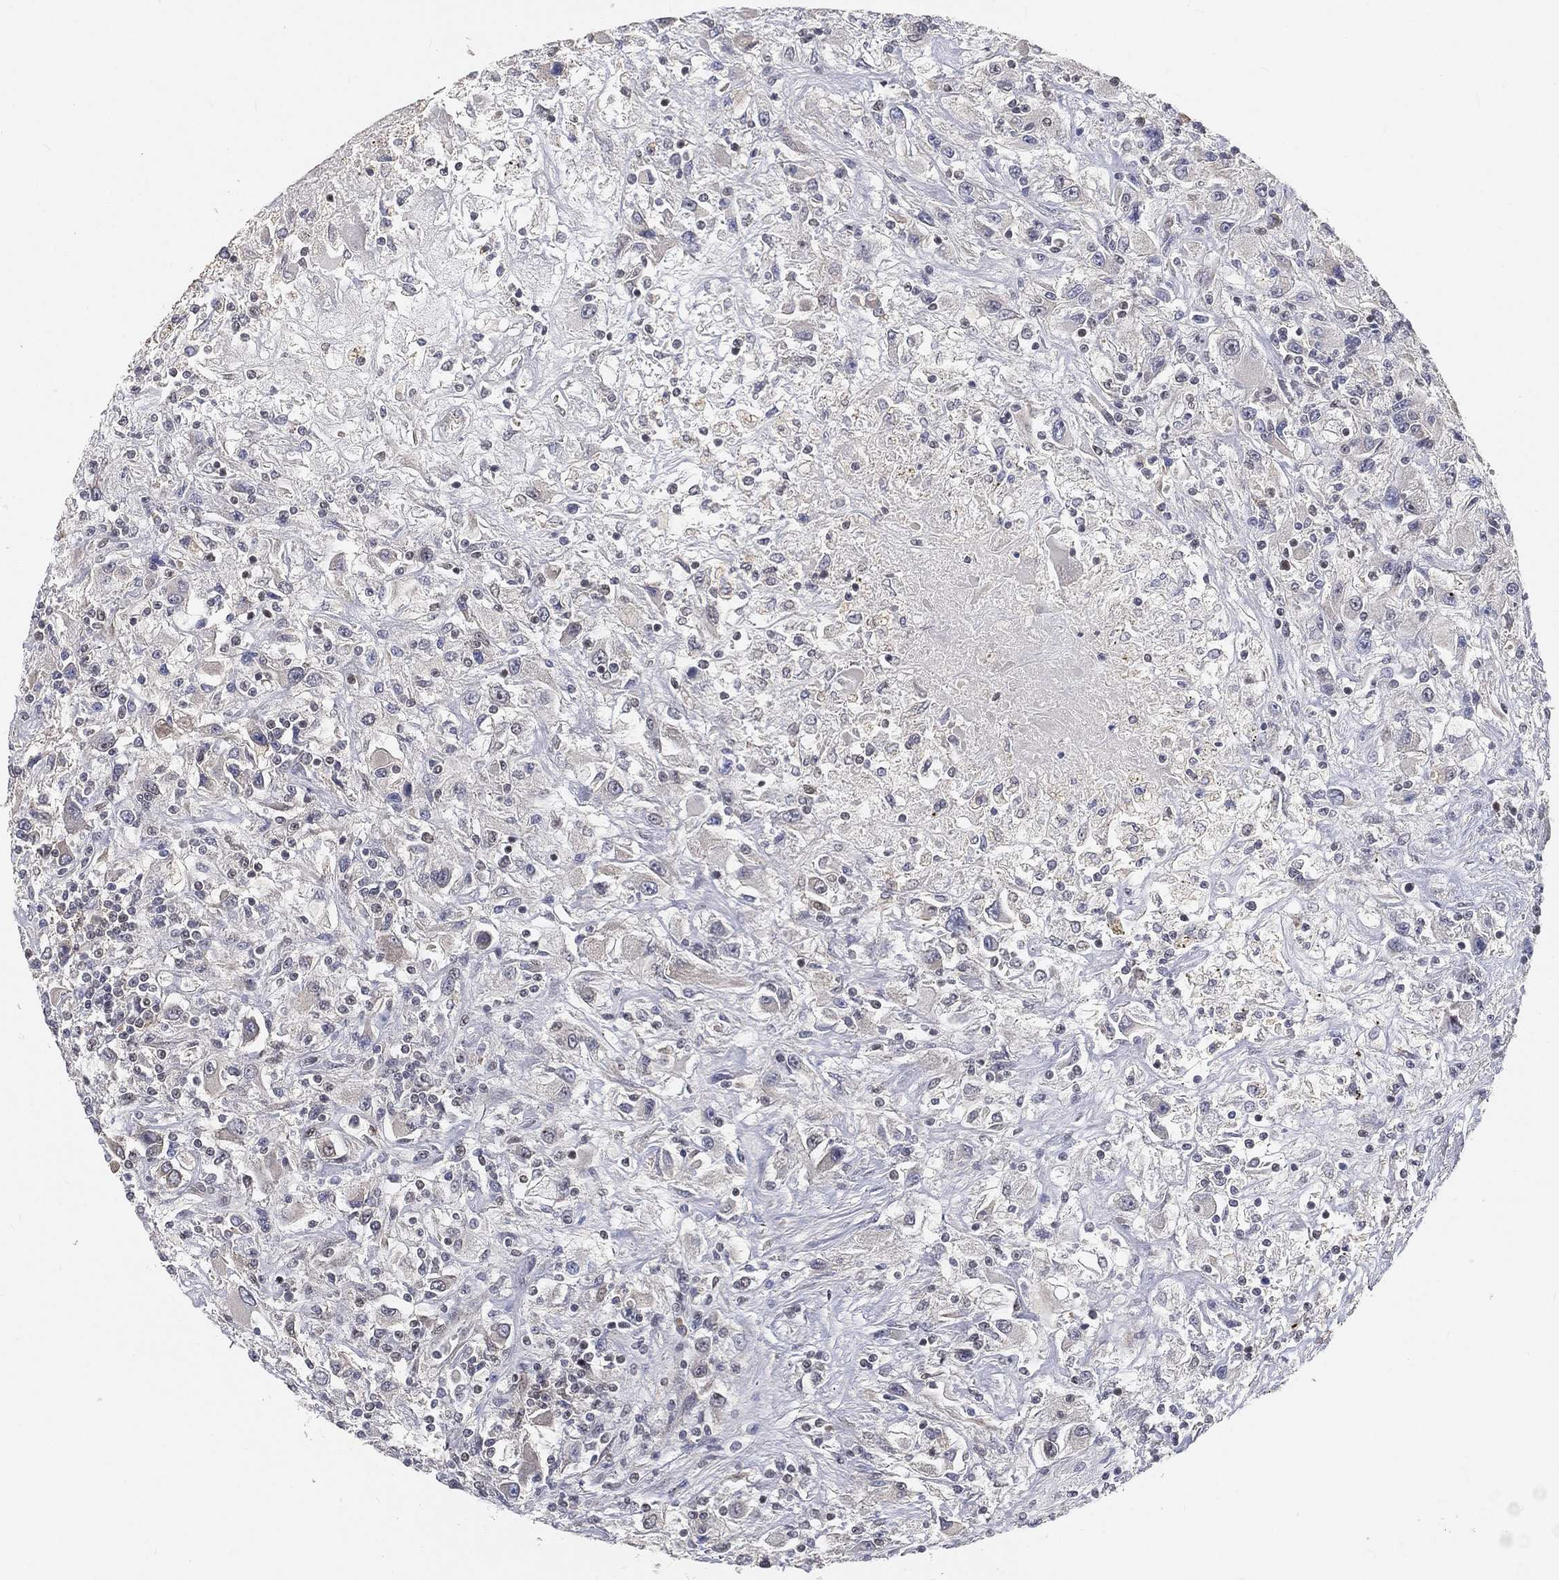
{"staining": {"intensity": "negative", "quantity": "none", "location": "none"}, "tissue": "renal cancer", "cell_type": "Tumor cells", "image_type": "cancer", "snomed": [{"axis": "morphology", "description": "Adenocarcinoma, NOS"}, {"axis": "topography", "description": "Kidney"}], "caption": "Image shows no protein expression in tumor cells of renal adenocarcinoma tissue. (DAB (3,3'-diaminobenzidine) immunohistochemistry visualized using brightfield microscopy, high magnification).", "gene": "CRTC3", "patient": {"sex": "female", "age": 67}}